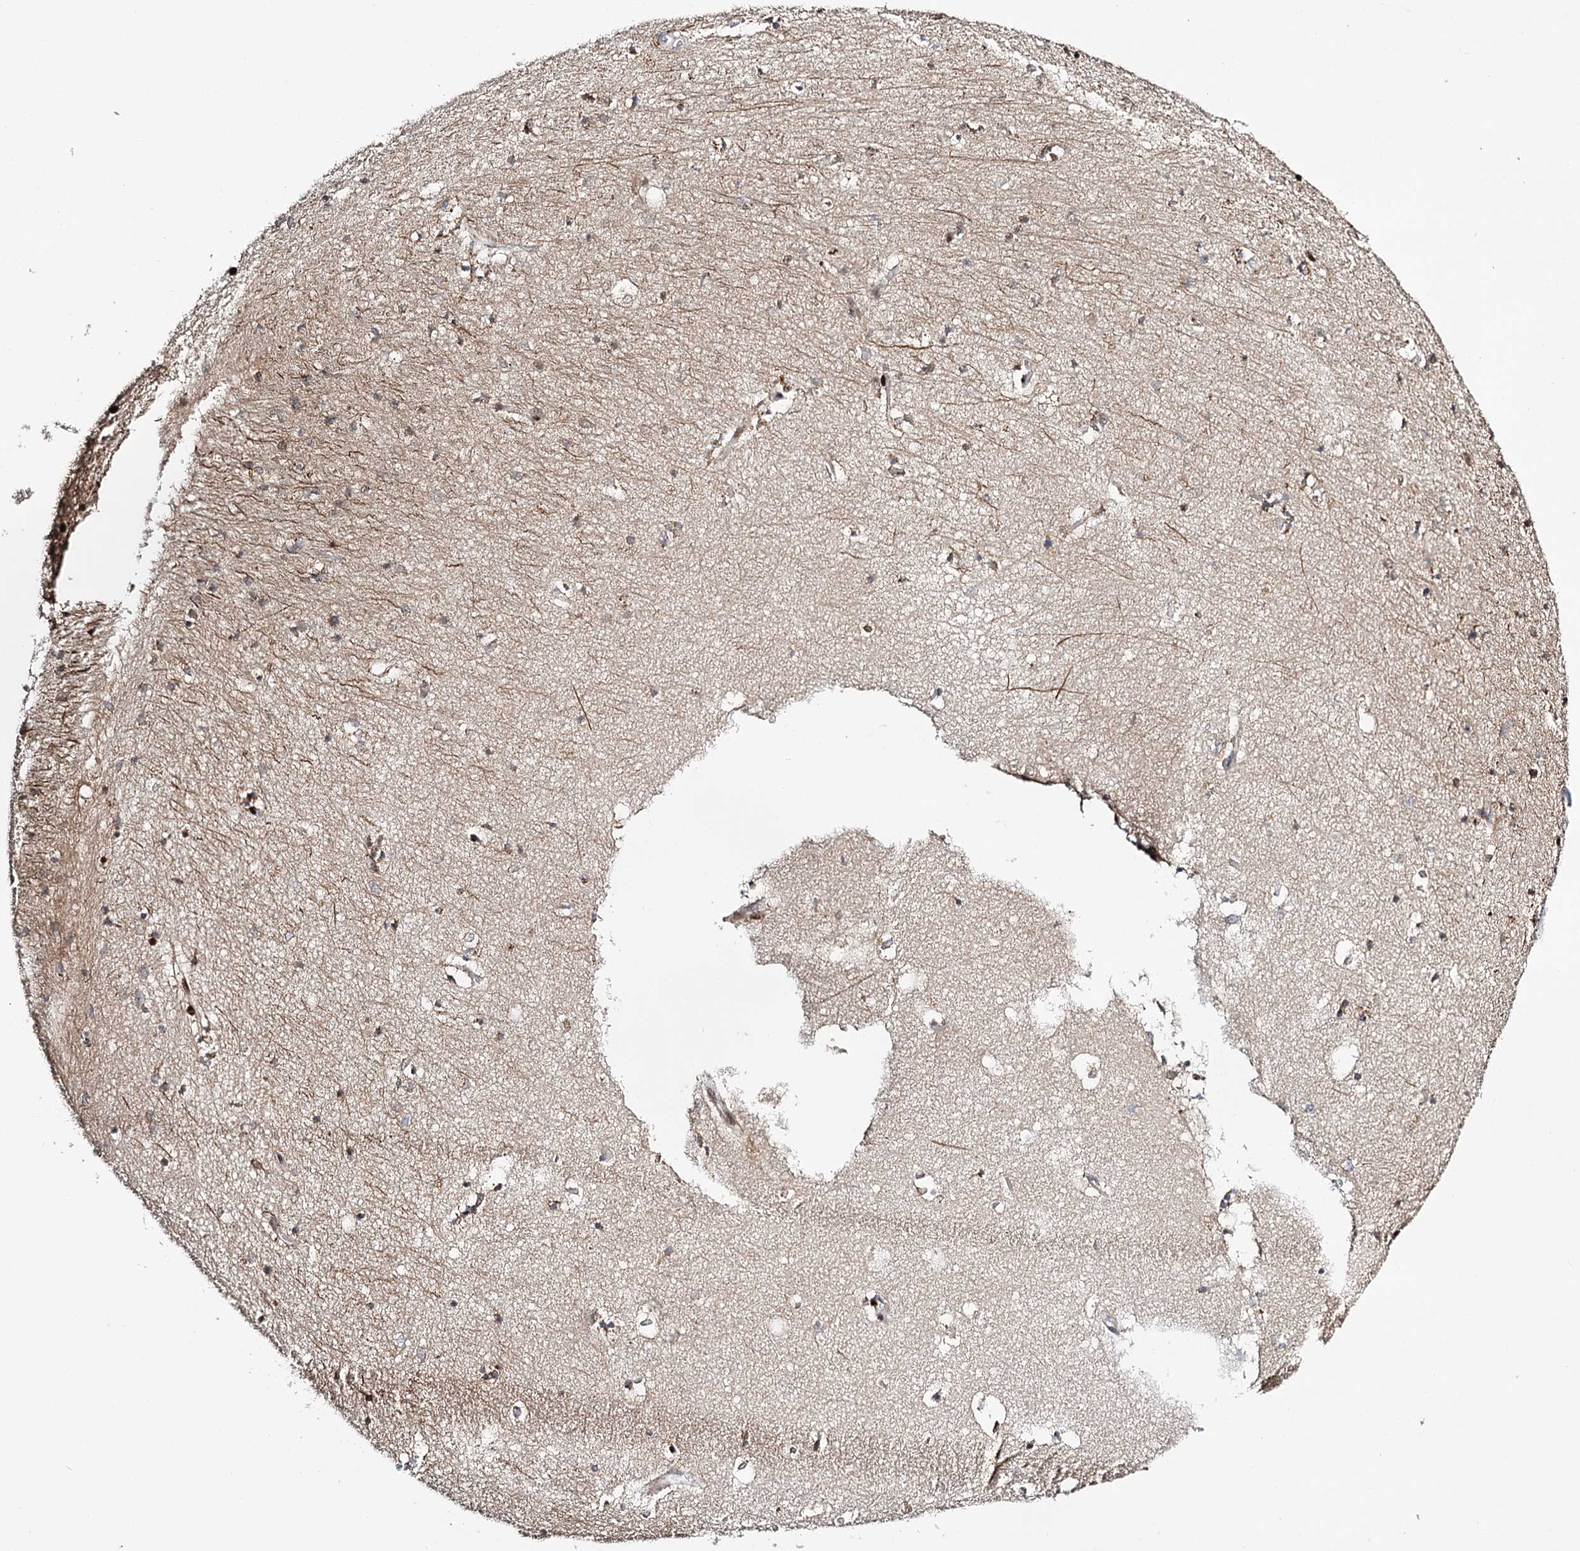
{"staining": {"intensity": "weak", "quantity": "25%-75%", "location": "cytoplasmic/membranous"}, "tissue": "hippocampus", "cell_type": "Glial cells", "image_type": "normal", "snomed": [{"axis": "morphology", "description": "Normal tissue, NOS"}, {"axis": "topography", "description": "Hippocampus"}], "caption": "Protein expression analysis of unremarkable hippocampus exhibits weak cytoplasmic/membranous staining in about 25%-75% of glial cells.", "gene": "CFAP46", "patient": {"sex": "female", "age": 64}}